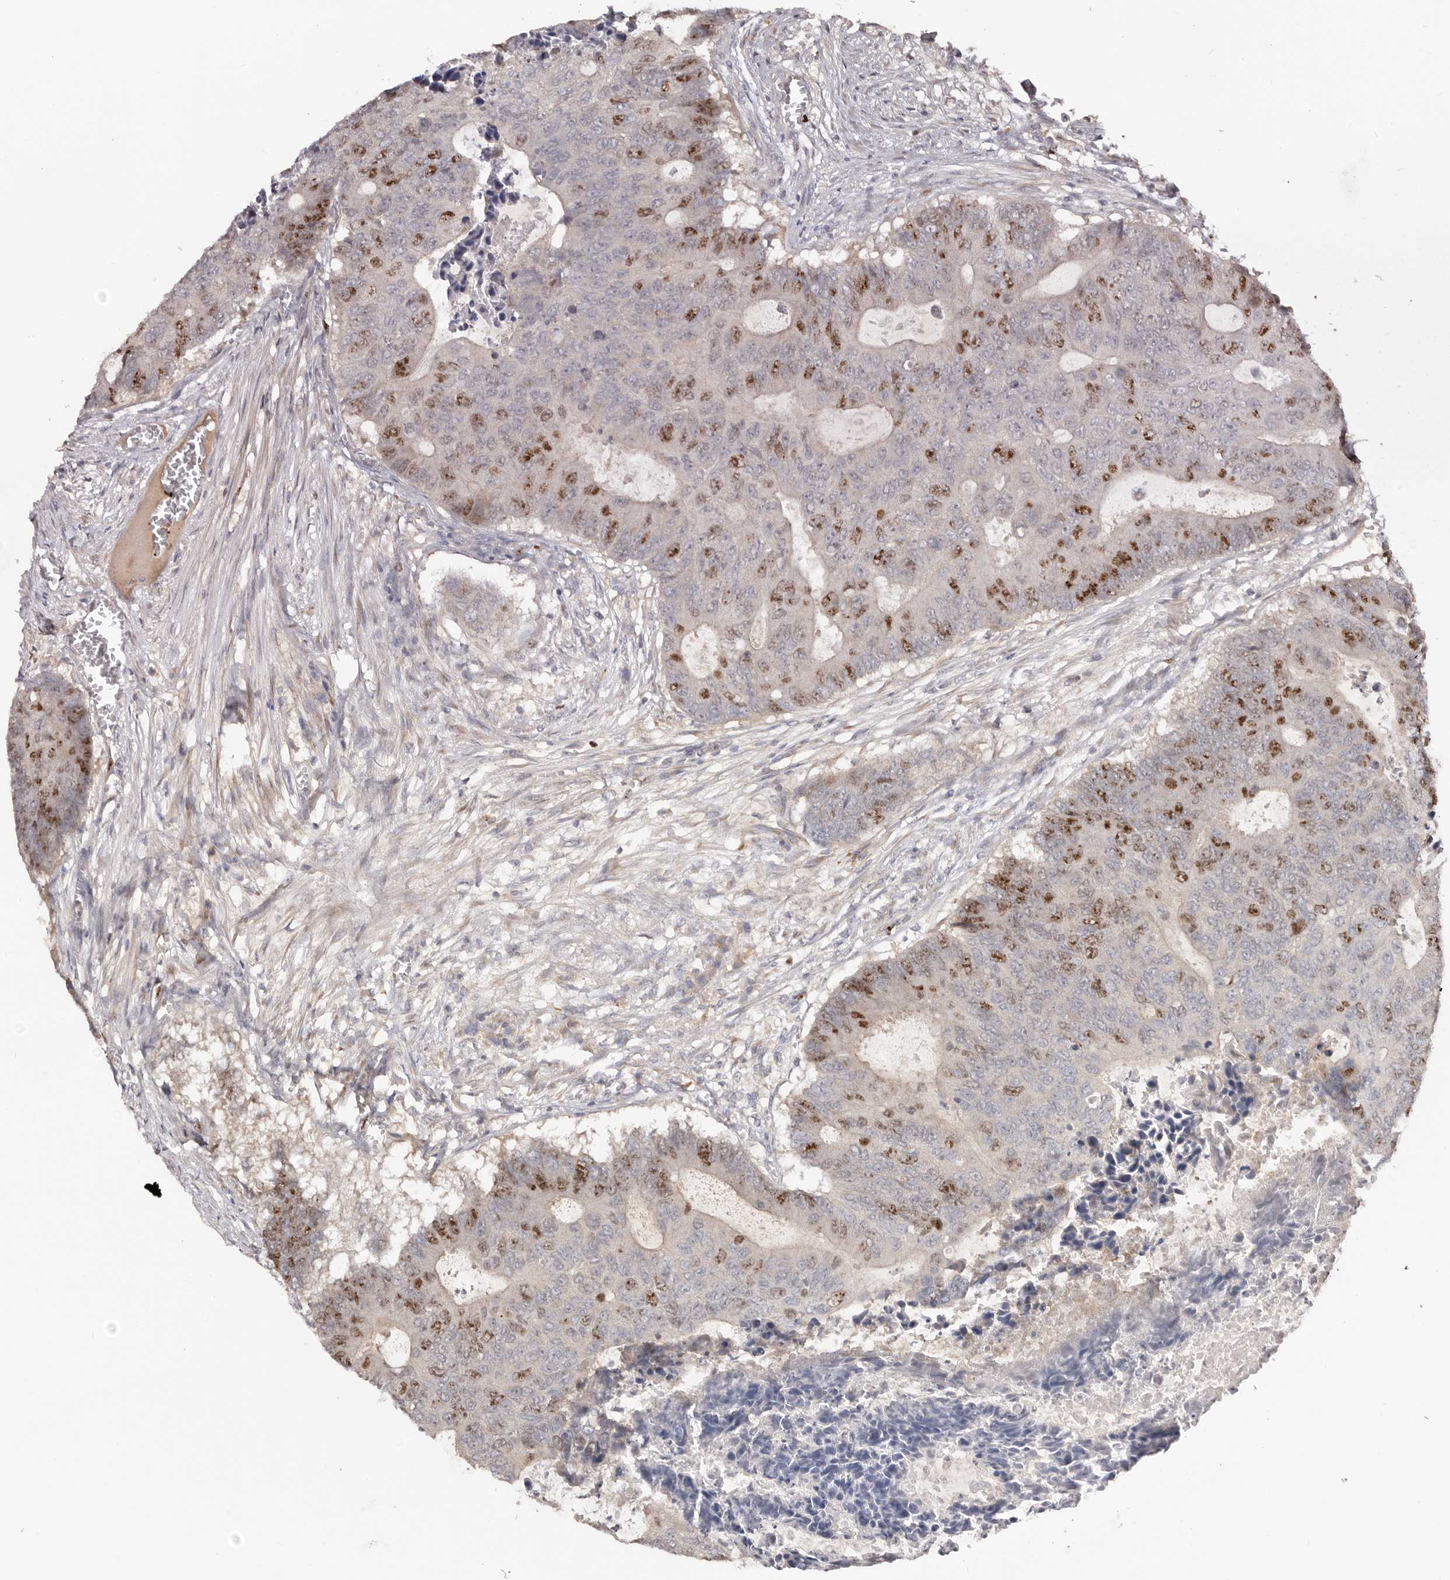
{"staining": {"intensity": "moderate", "quantity": "25%-75%", "location": "nuclear"}, "tissue": "colorectal cancer", "cell_type": "Tumor cells", "image_type": "cancer", "snomed": [{"axis": "morphology", "description": "Adenocarcinoma, NOS"}, {"axis": "topography", "description": "Colon"}], "caption": "Tumor cells display moderate nuclear expression in about 25%-75% of cells in colorectal cancer (adenocarcinoma). (brown staining indicates protein expression, while blue staining denotes nuclei).", "gene": "CCDC190", "patient": {"sex": "male", "age": 87}}